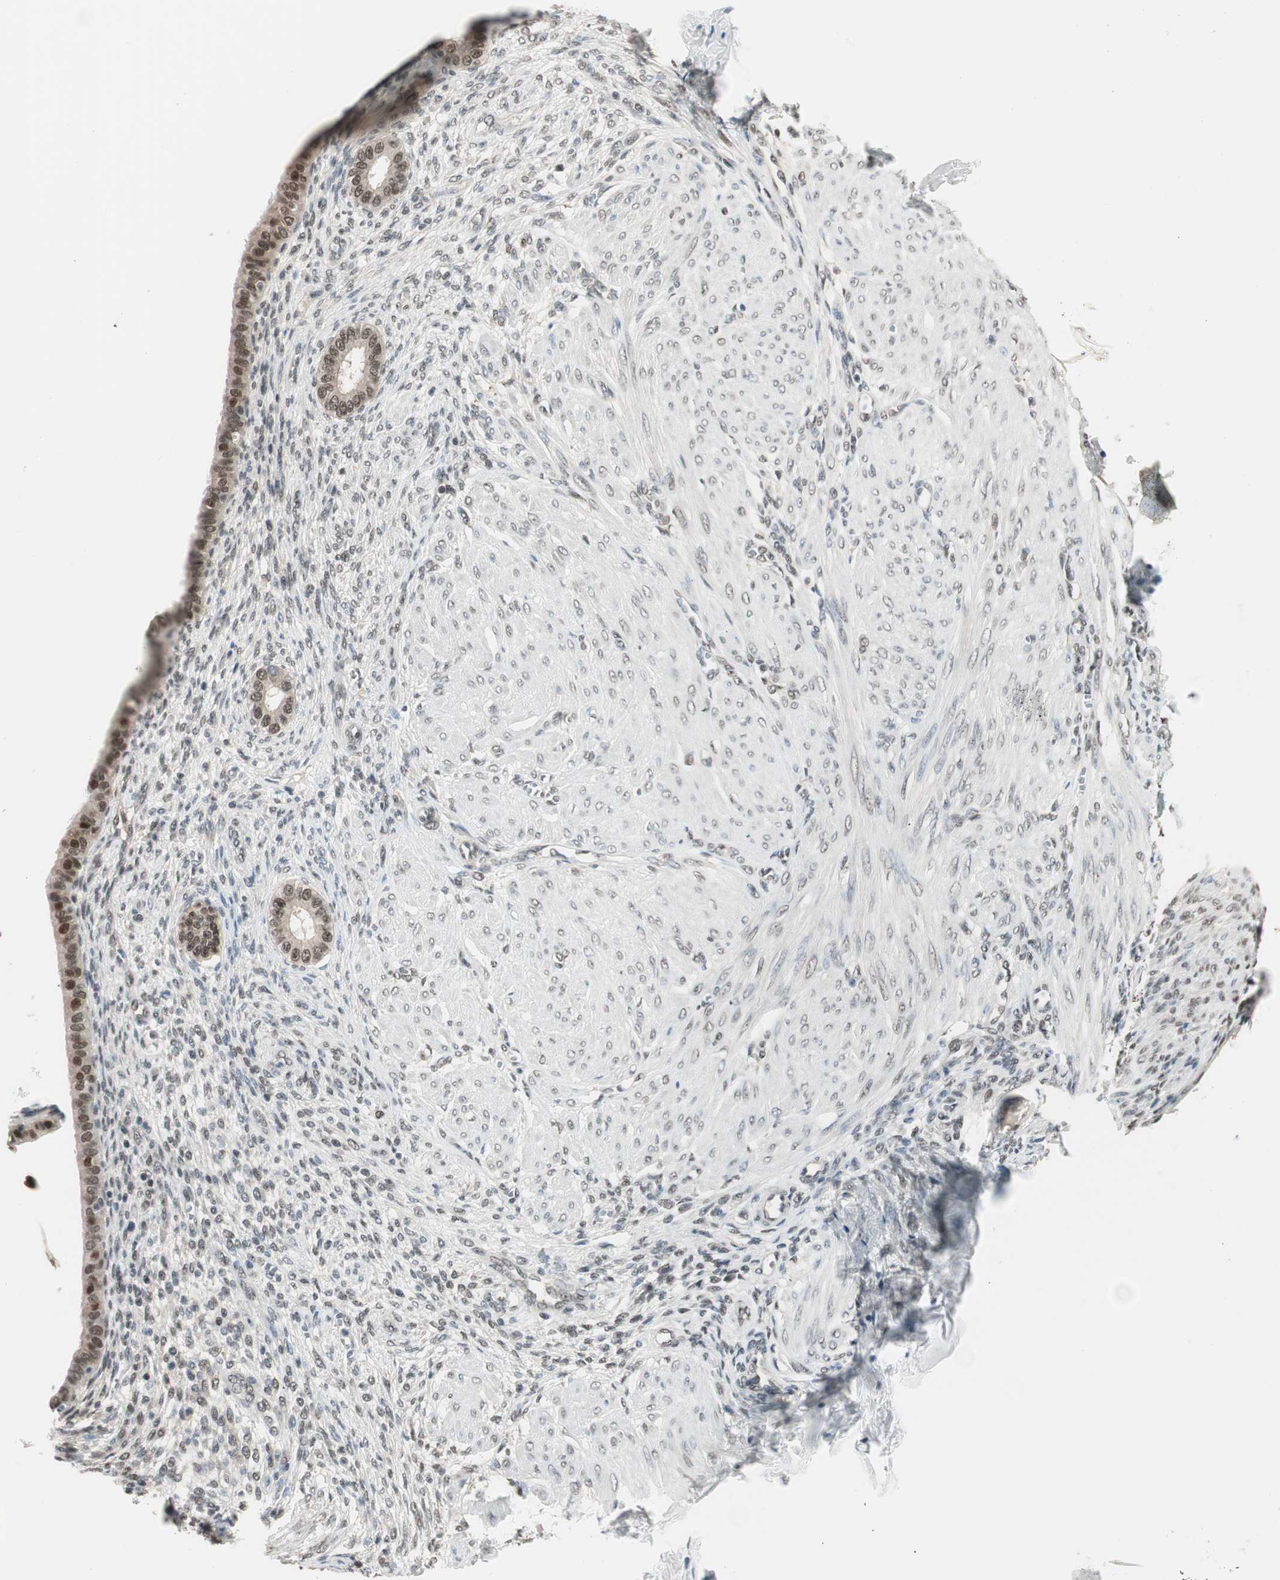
{"staining": {"intensity": "moderate", "quantity": ">75%", "location": "nuclear"}, "tissue": "endometrium", "cell_type": "Cells in endometrial stroma", "image_type": "normal", "snomed": [{"axis": "morphology", "description": "Normal tissue, NOS"}, {"axis": "topography", "description": "Endometrium"}], "caption": "Brown immunohistochemical staining in benign endometrium displays moderate nuclear expression in about >75% of cells in endometrial stroma. The staining was performed using DAB to visualize the protein expression in brown, while the nuclei were stained in blue with hematoxylin (Magnification: 20x).", "gene": "LONP2", "patient": {"sex": "female", "age": 72}}